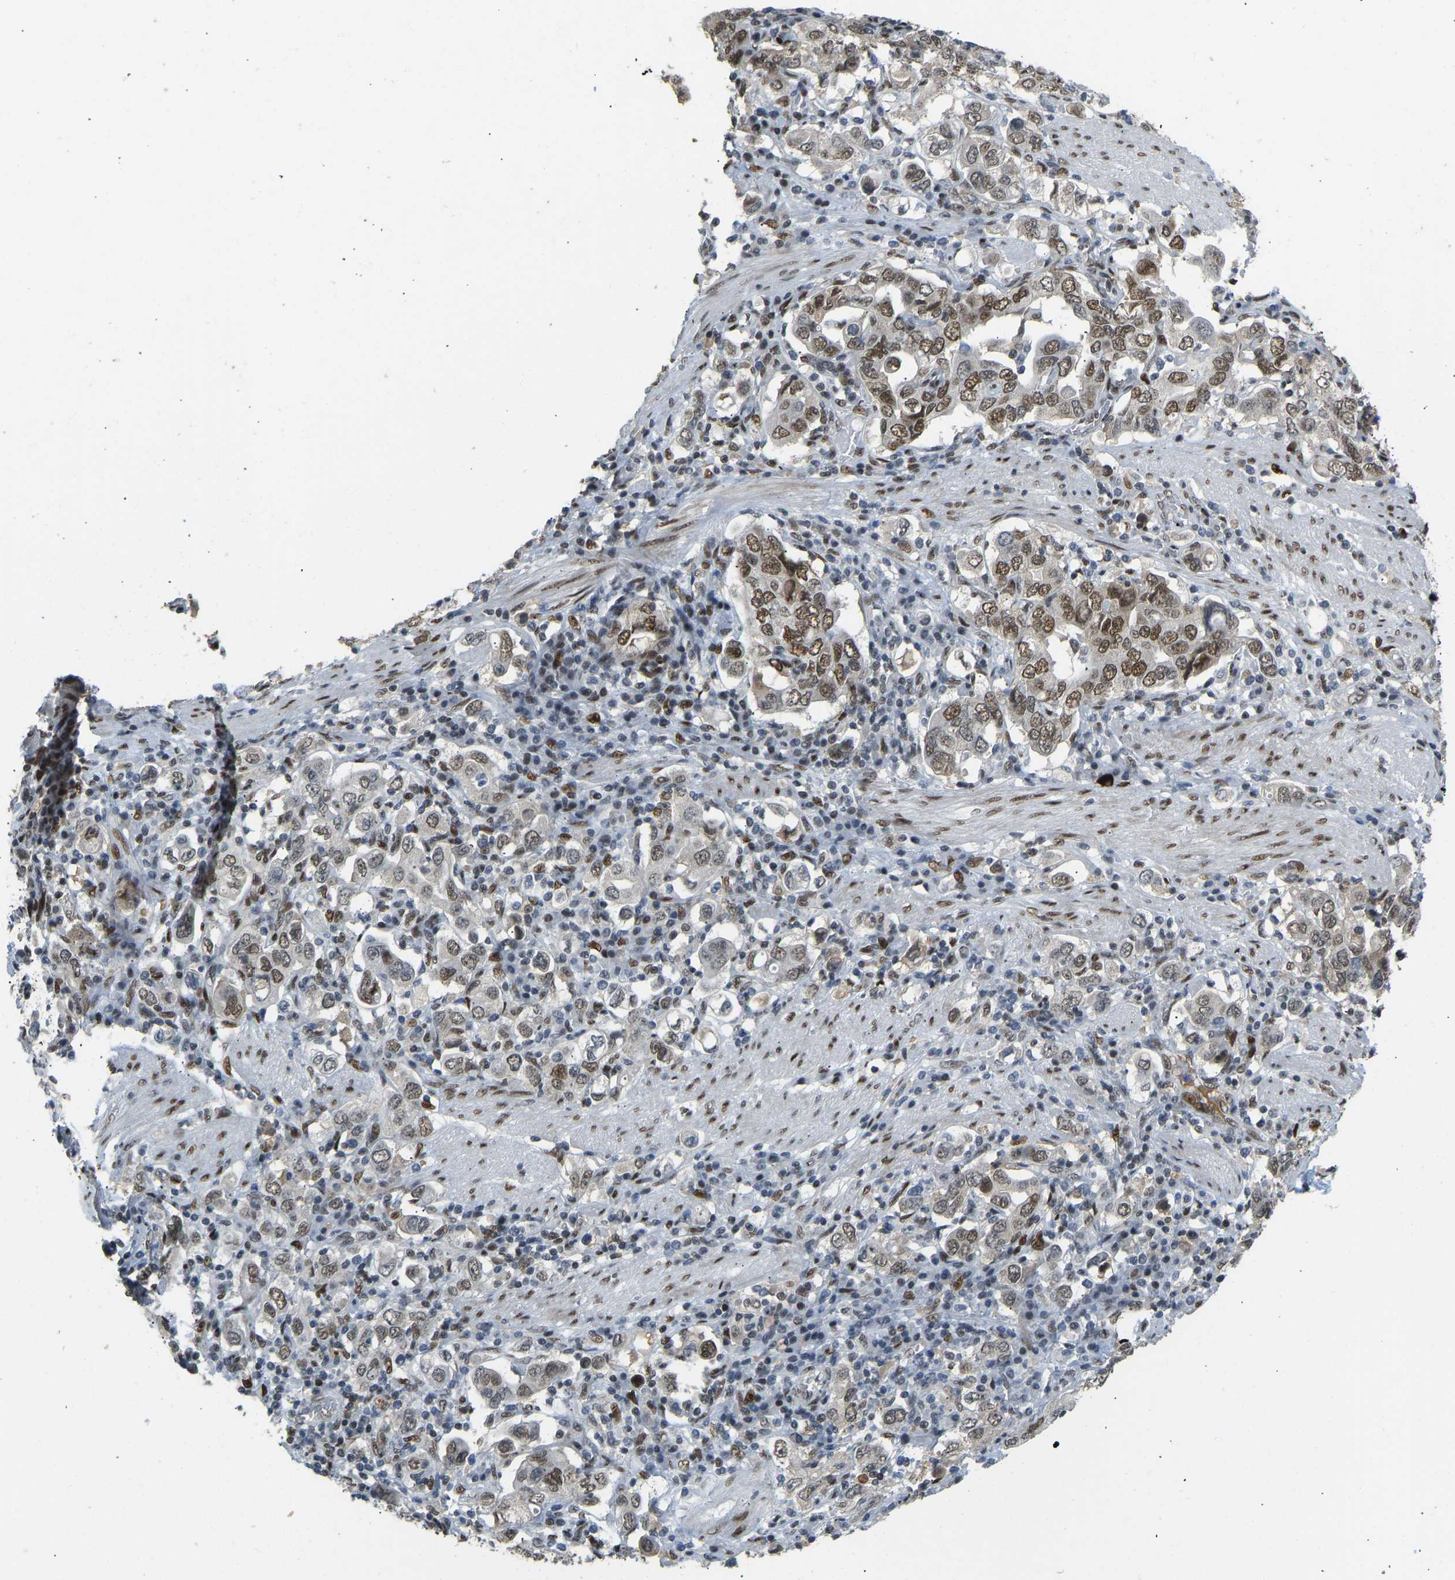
{"staining": {"intensity": "moderate", "quantity": ">75%", "location": "nuclear"}, "tissue": "stomach cancer", "cell_type": "Tumor cells", "image_type": "cancer", "snomed": [{"axis": "morphology", "description": "Adenocarcinoma, NOS"}, {"axis": "topography", "description": "Stomach, upper"}], "caption": "Brown immunohistochemical staining in human stomach adenocarcinoma shows moderate nuclear staining in approximately >75% of tumor cells.", "gene": "FOXK1", "patient": {"sex": "male", "age": 62}}